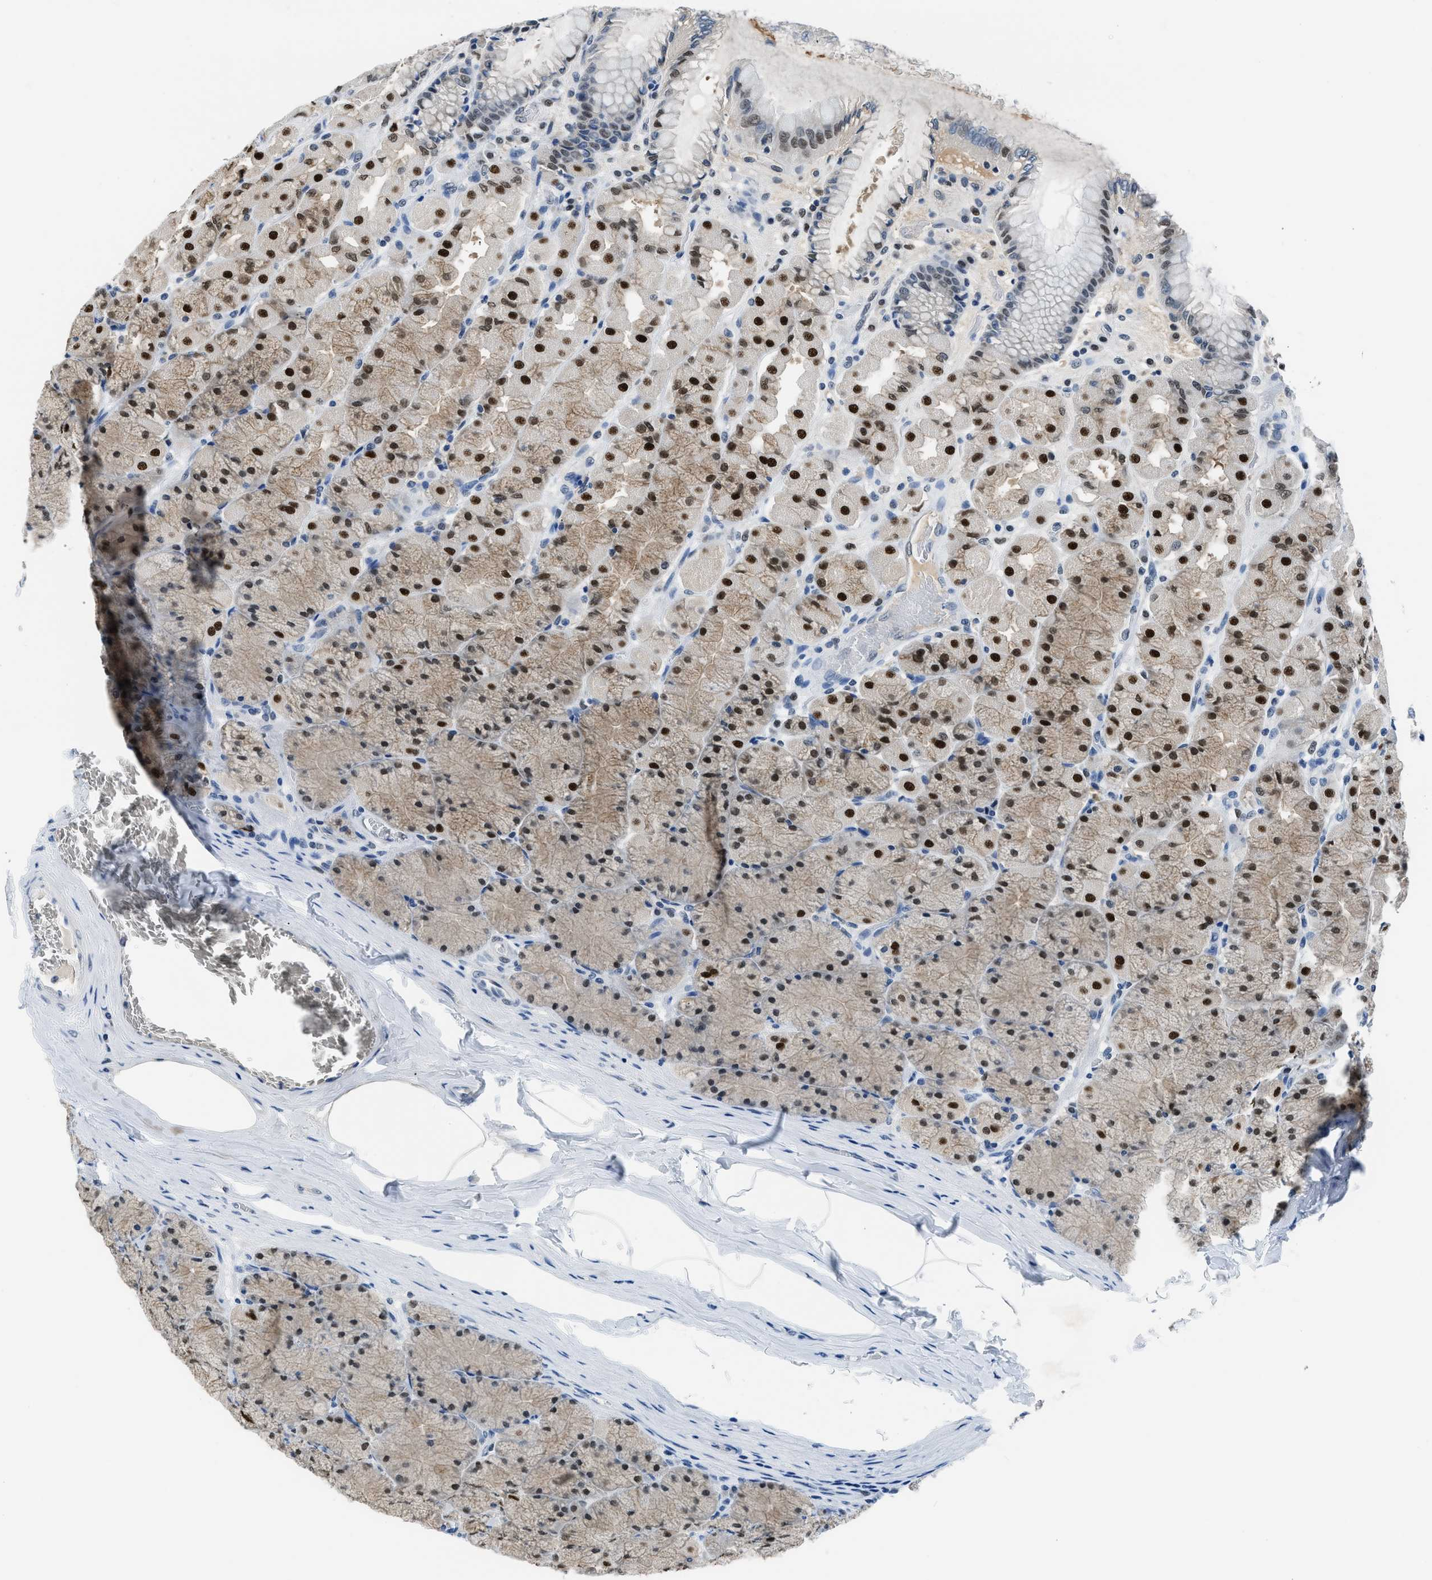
{"staining": {"intensity": "strong", "quantity": ">75%", "location": "nuclear"}, "tissue": "stomach", "cell_type": "Glandular cells", "image_type": "normal", "snomed": [{"axis": "morphology", "description": "Normal tissue, NOS"}, {"axis": "topography", "description": "Stomach, upper"}], "caption": "Unremarkable stomach displays strong nuclear staining in about >75% of glandular cells The protein is stained brown, and the nuclei are stained in blue (DAB (3,3'-diaminobenzidine) IHC with brightfield microscopy, high magnification)..", "gene": "ALX1", "patient": {"sex": "female", "age": 56}}